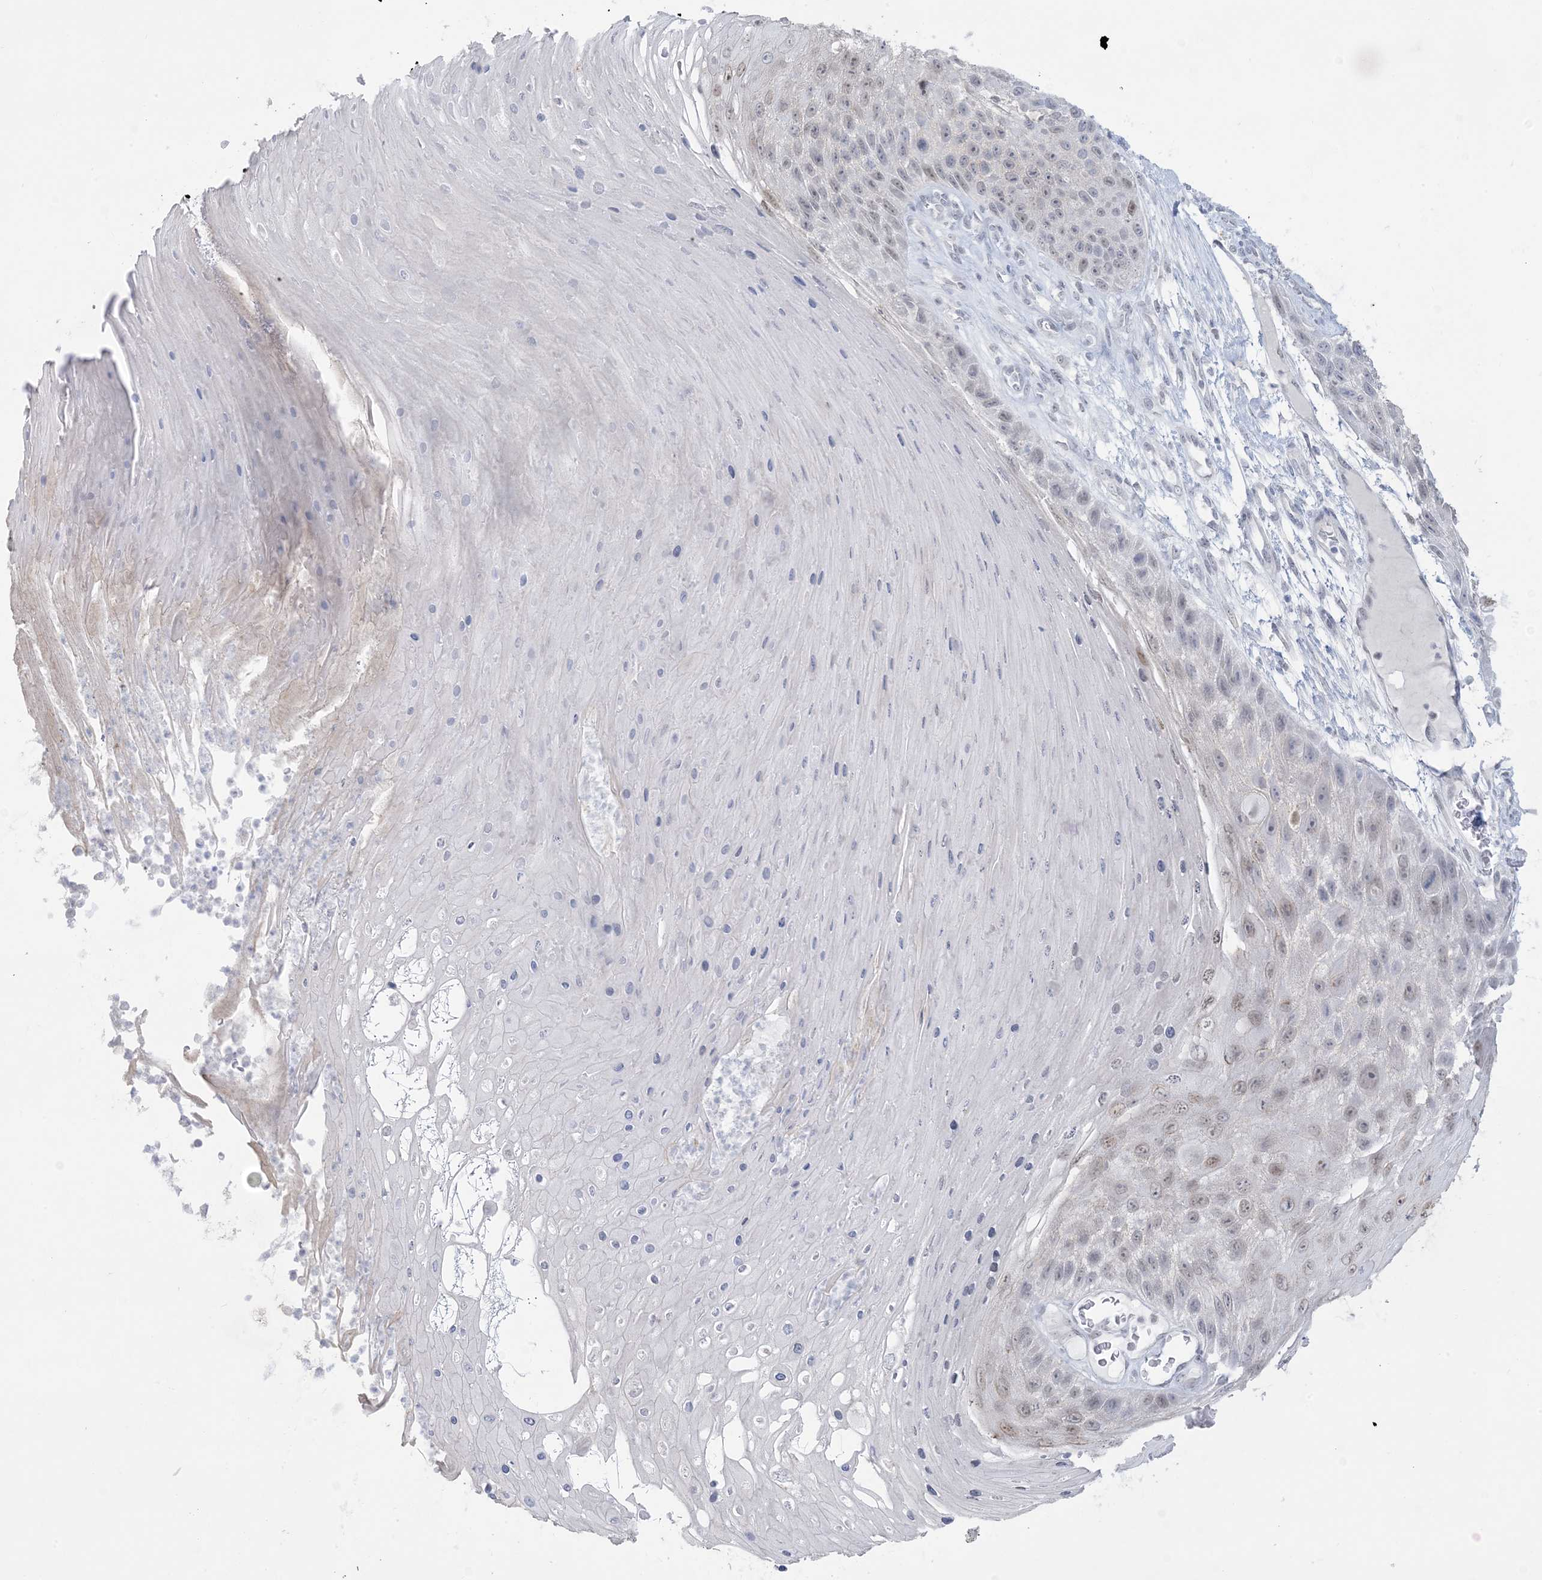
{"staining": {"intensity": "weak", "quantity": "25%-75%", "location": "nuclear"}, "tissue": "skin cancer", "cell_type": "Tumor cells", "image_type": "cancer", "snomed": [{"axis": "morphology", "description": "Squamous cell carcinoma, NOS"}, {"axis": "topography", "description": "Skin"}], "caption": "IHC (DAB) staining of skin cancer (squamous cell carcinoma) exhibits weak nuclear protein staining in approximately 25%-75% of tumor cells.", "gene": "HOMEZ", "patient": {"sex": "female", "age": 88}}